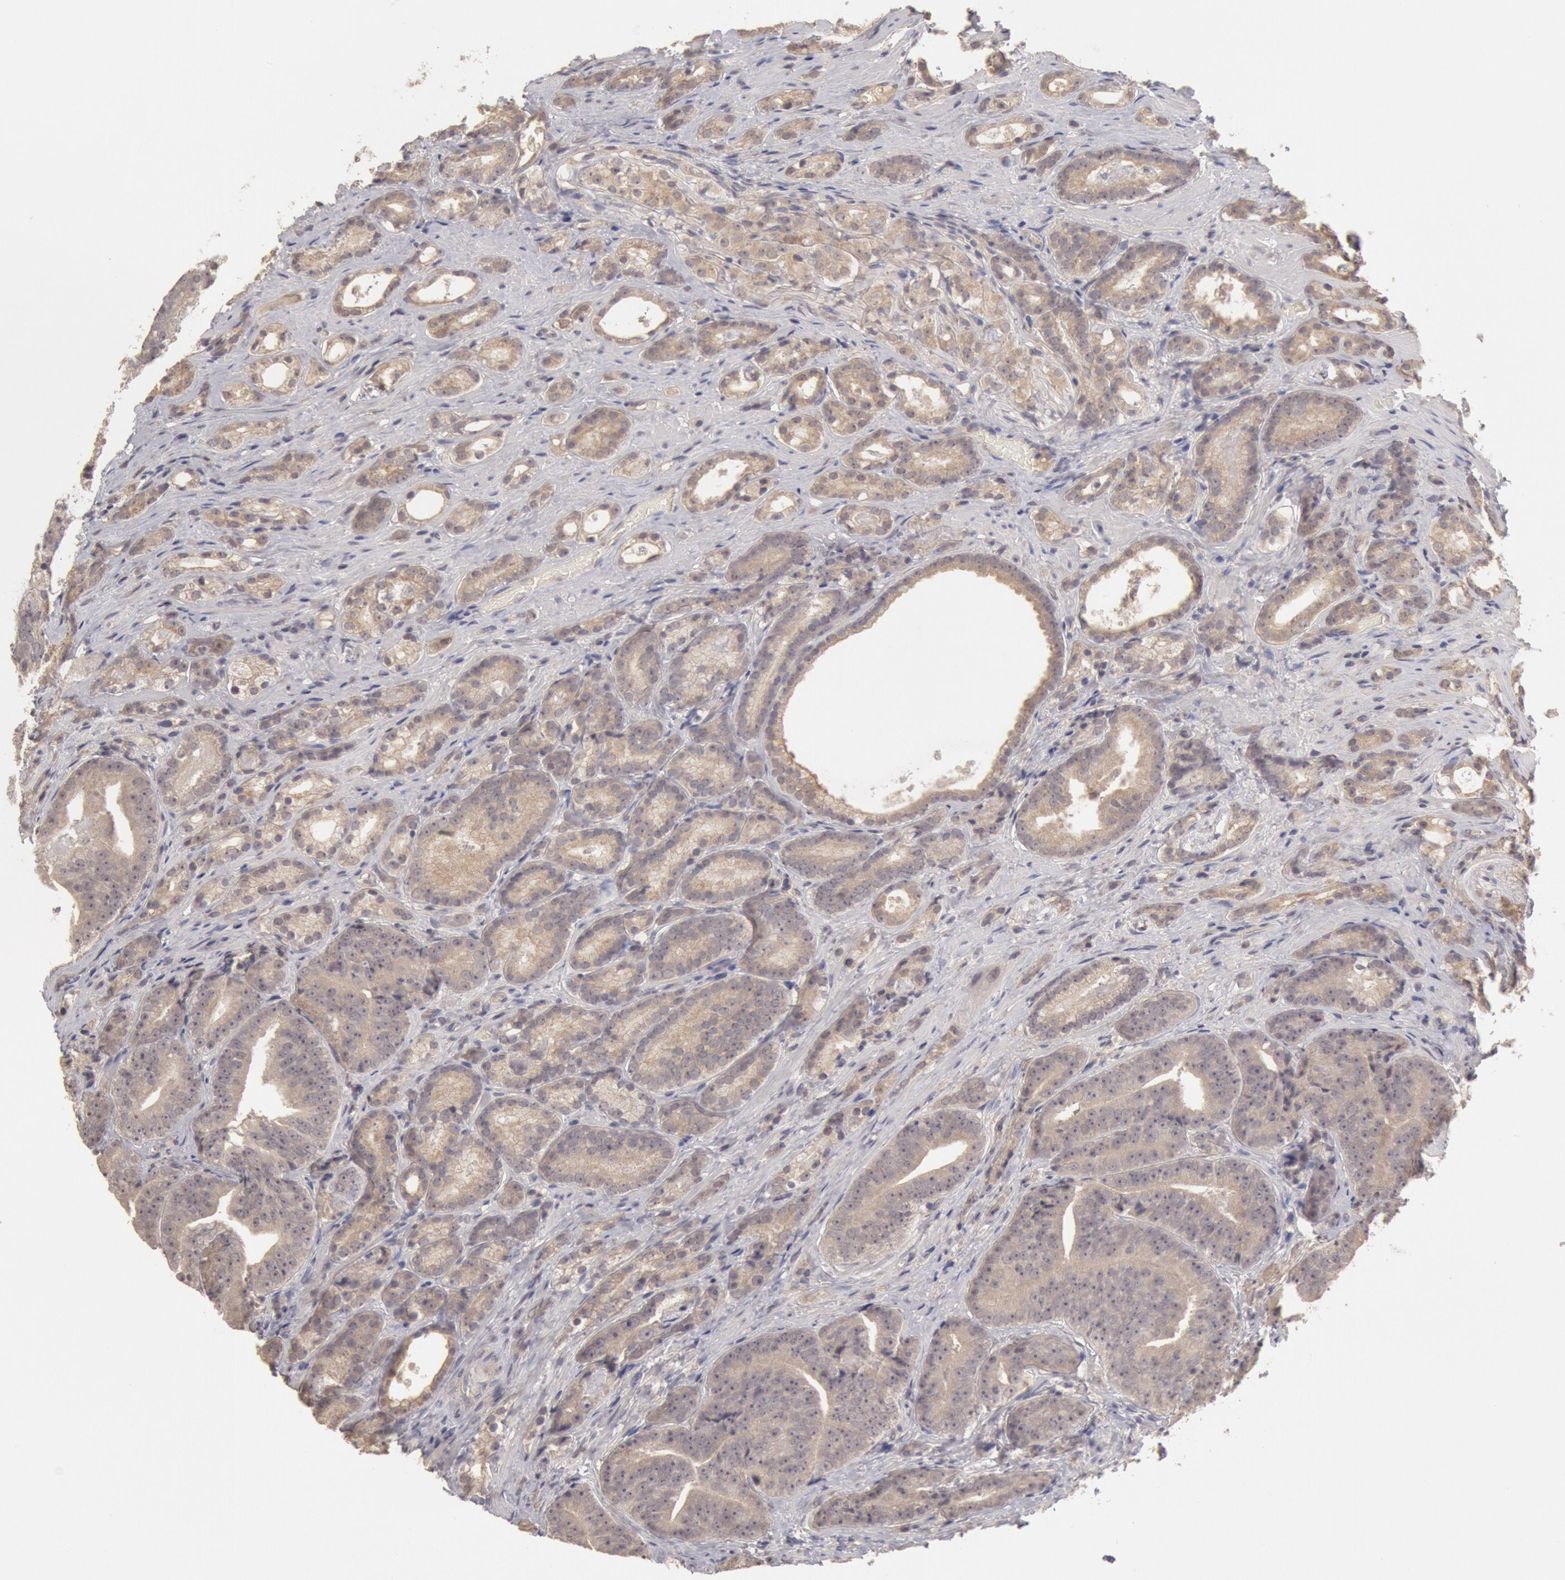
{"staining": {"intensity": "weak", "quantity": ">75%", "location": "cytoplasmic/membranous"}, "tissue": "prostate cancer", "cell_type": "Tumor cells", "image_type": "cancer", "snomed": [{"axis": "morphology", "description": "Adenocarcinoma, Medium grade"}, {"axis": "topography", "description": "Prostate"}], "caption": "Adenocarcinoma (medium-grade) (prostate) stained for a protein demonstrates weak cytoplasmic/membranous positivity in tumor cells.", "gene": "ZFP36L1", "patient": {"sex": "male", "age": 65}}